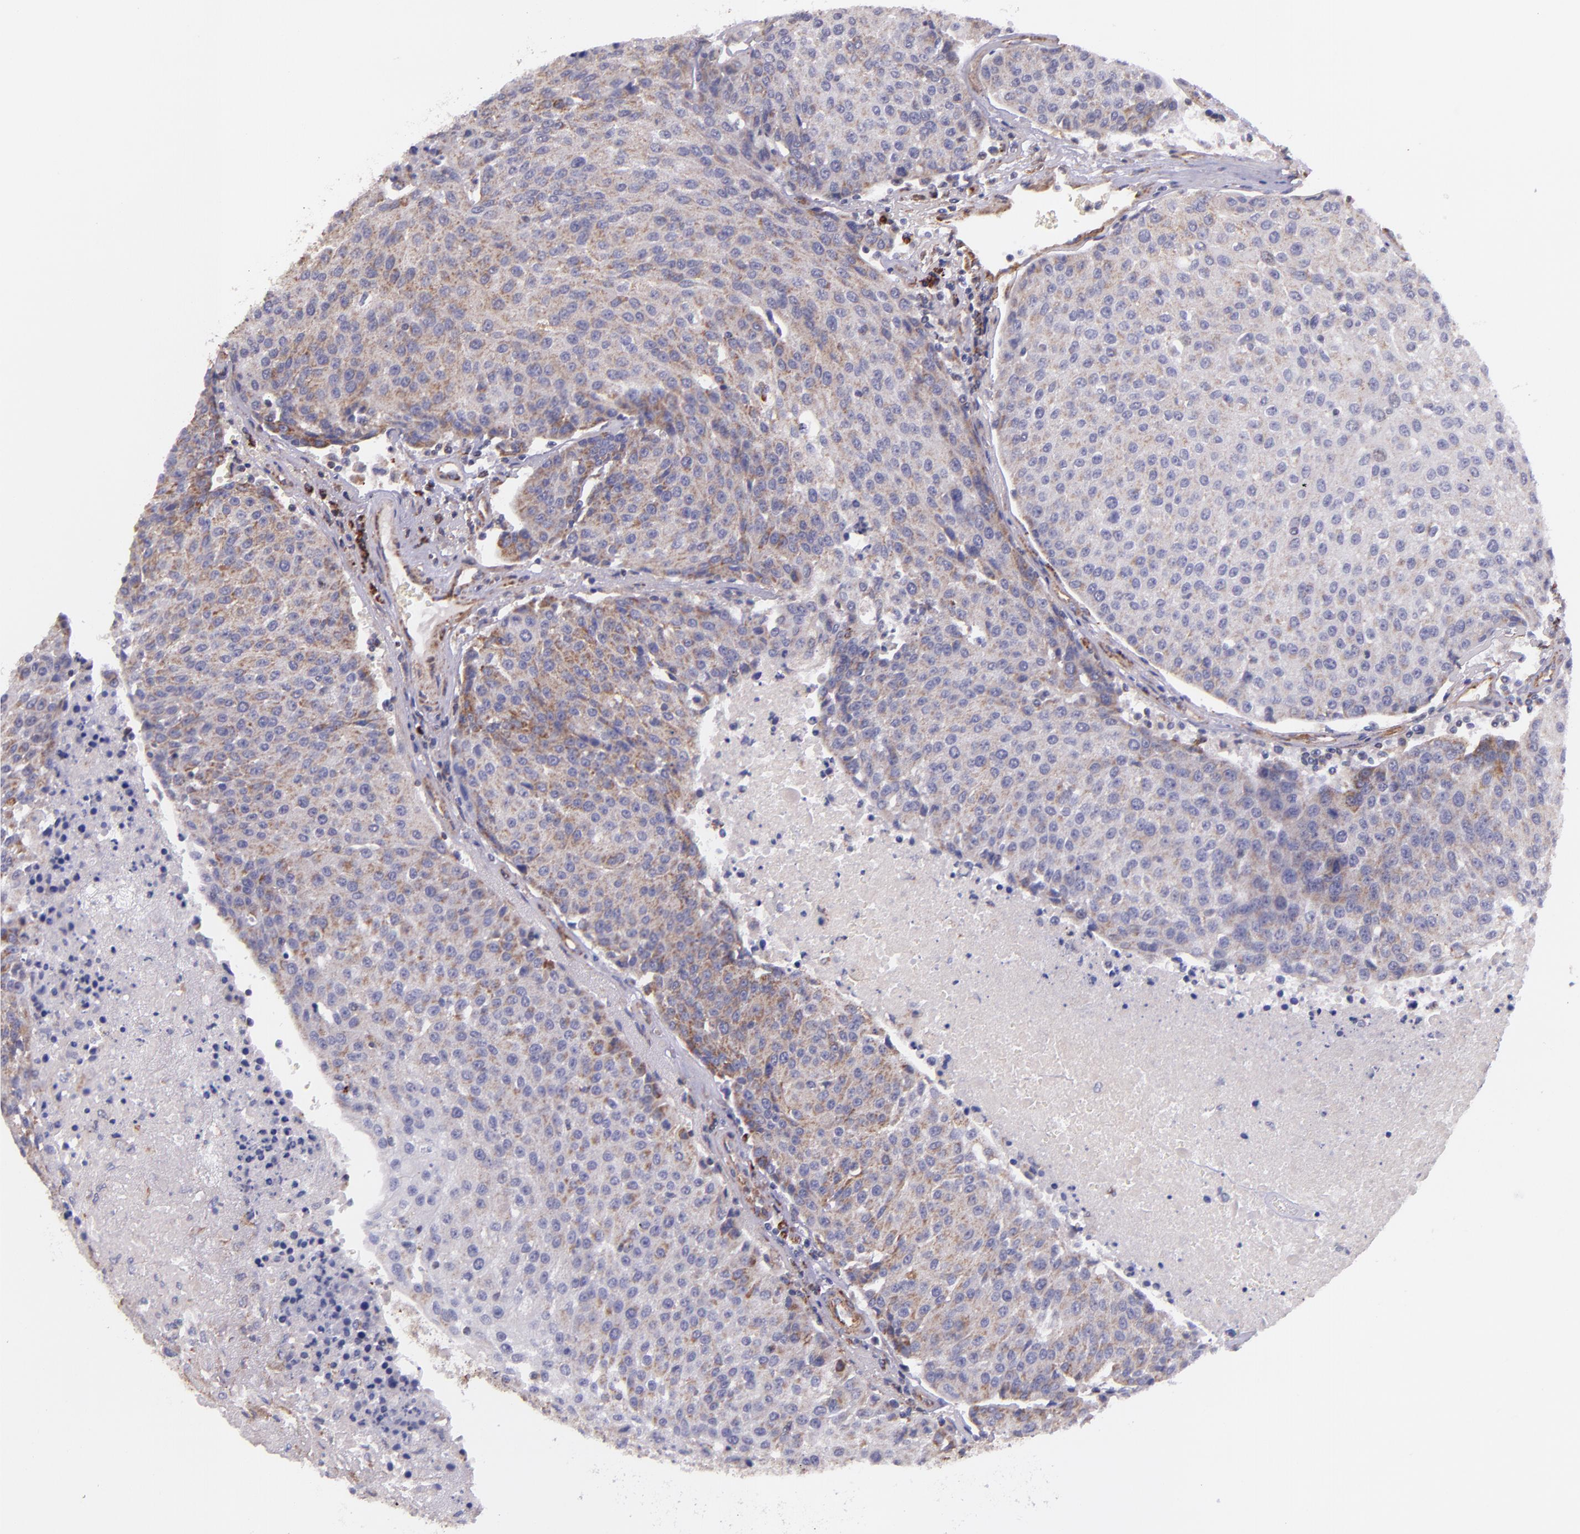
{"staining": {"intensity": "weak", "quantity": "<25%", "location": "cytoplasmic/membranous"}, "tissue": "urothelial cancer", "cell_type": "Tumor cells", "image_type": "cancer", "snomed": [{"axis": "morphology", "description": "Urothelial carcinoma, High grade"}, {"axis": "topography", "description": "Urinary bladder"}], "caption": "This is an immunohistochemistry histopathology image of human urothelial carcinoma (high-grade). There is no staining in tumor cells.", "gene": "IDH3G", "patient": {"sex": "female", "age": 85}}